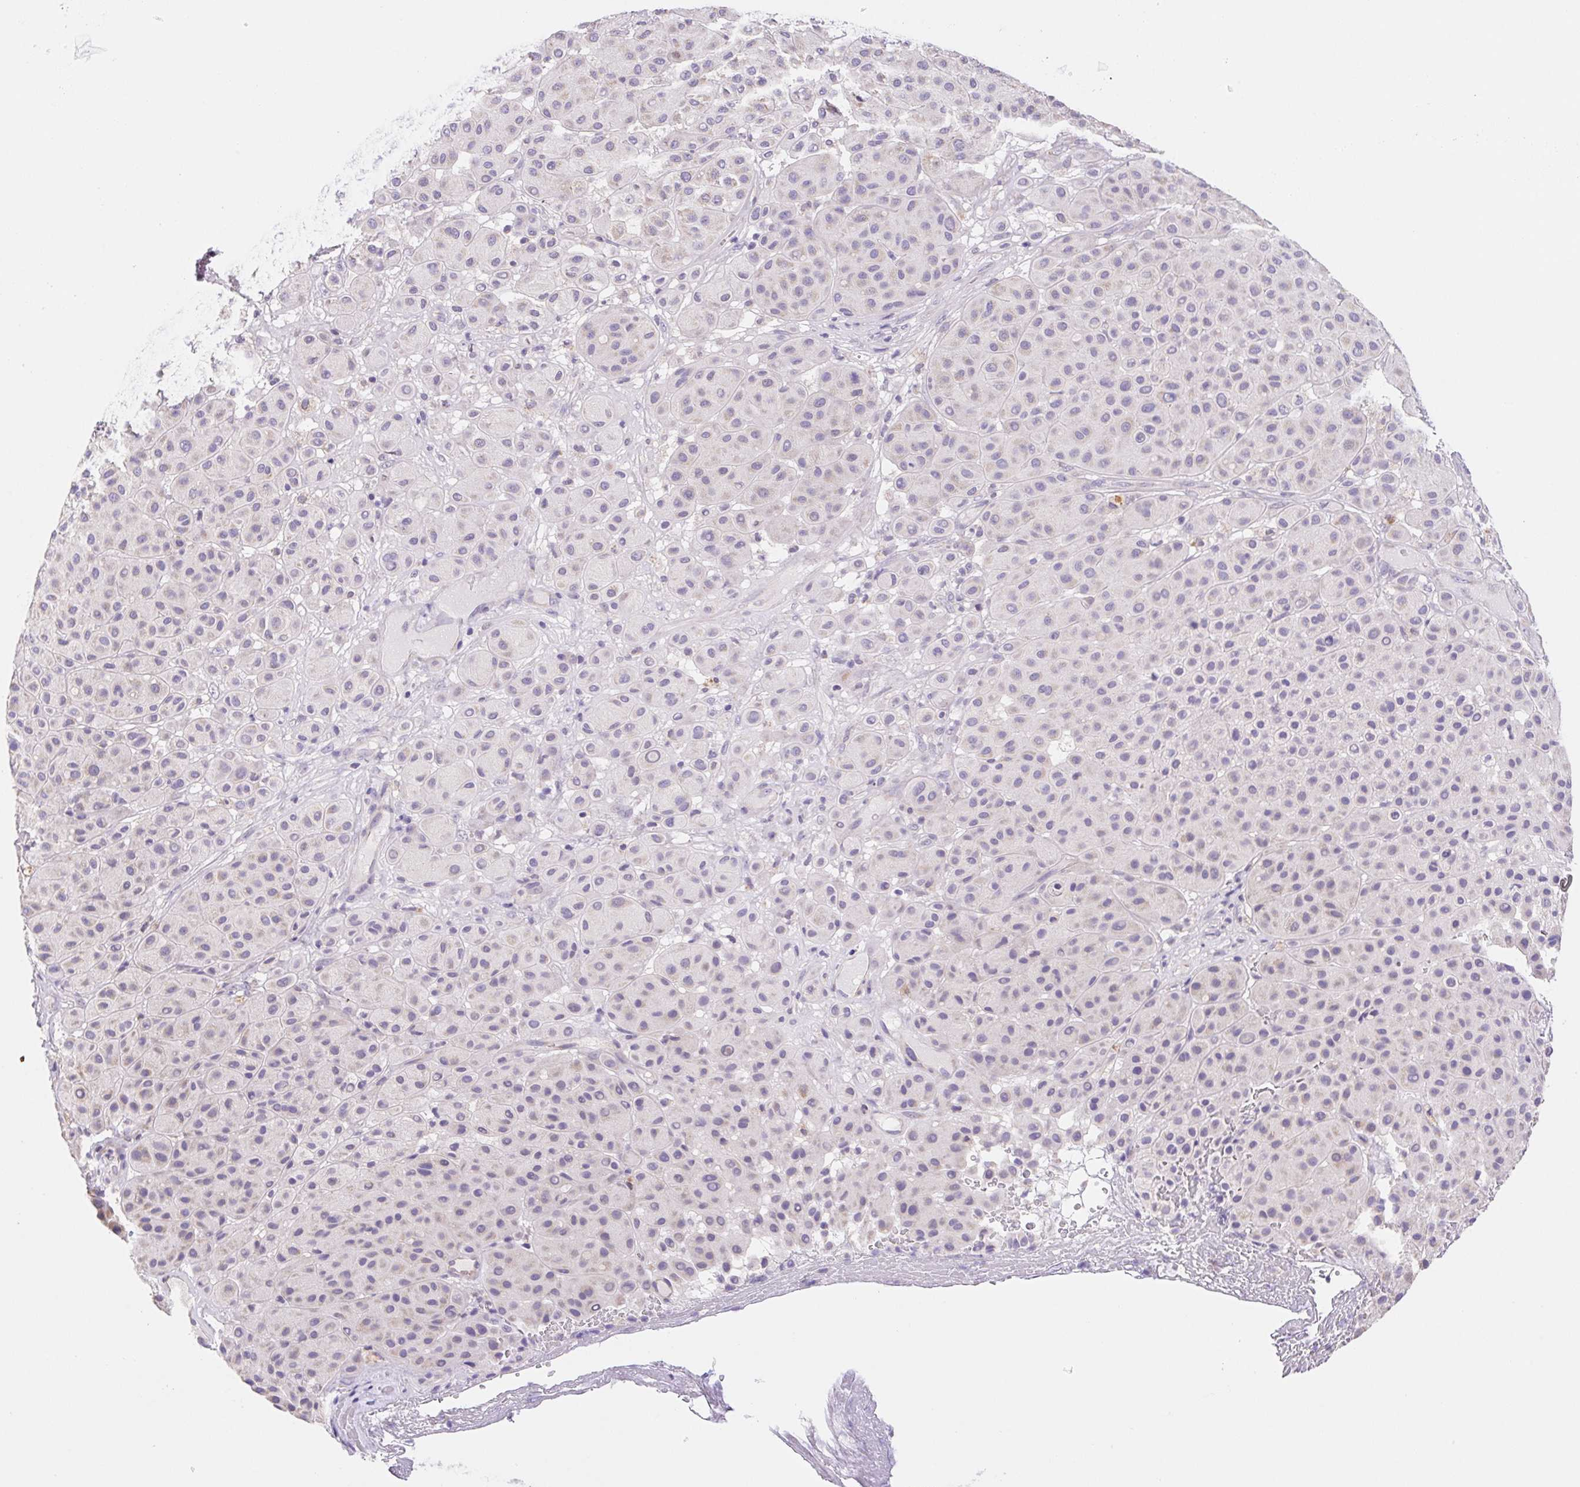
{"staining": {"intensity": "negative", "quantity": "none", "location": "none"}, "tissue": "melanoma", "cell_type": "Tumor cells", "image_type": "cancer", "snomed": [{"axis": "morphology", "description": "Malignant melanoma, Metastatic site"}, {"axis": "topography", "description": "Smooth muscle"}], "caption": "Tumor cells are negative for brown protein staining in malignant melanoma (metastatic site). (DAB (3,3'-diaminobenzidine) IHC visualized using brightfield microscopy, high magnification).", "gene": "FKBP6", "patient": {"sex": "male", "age": 41}}